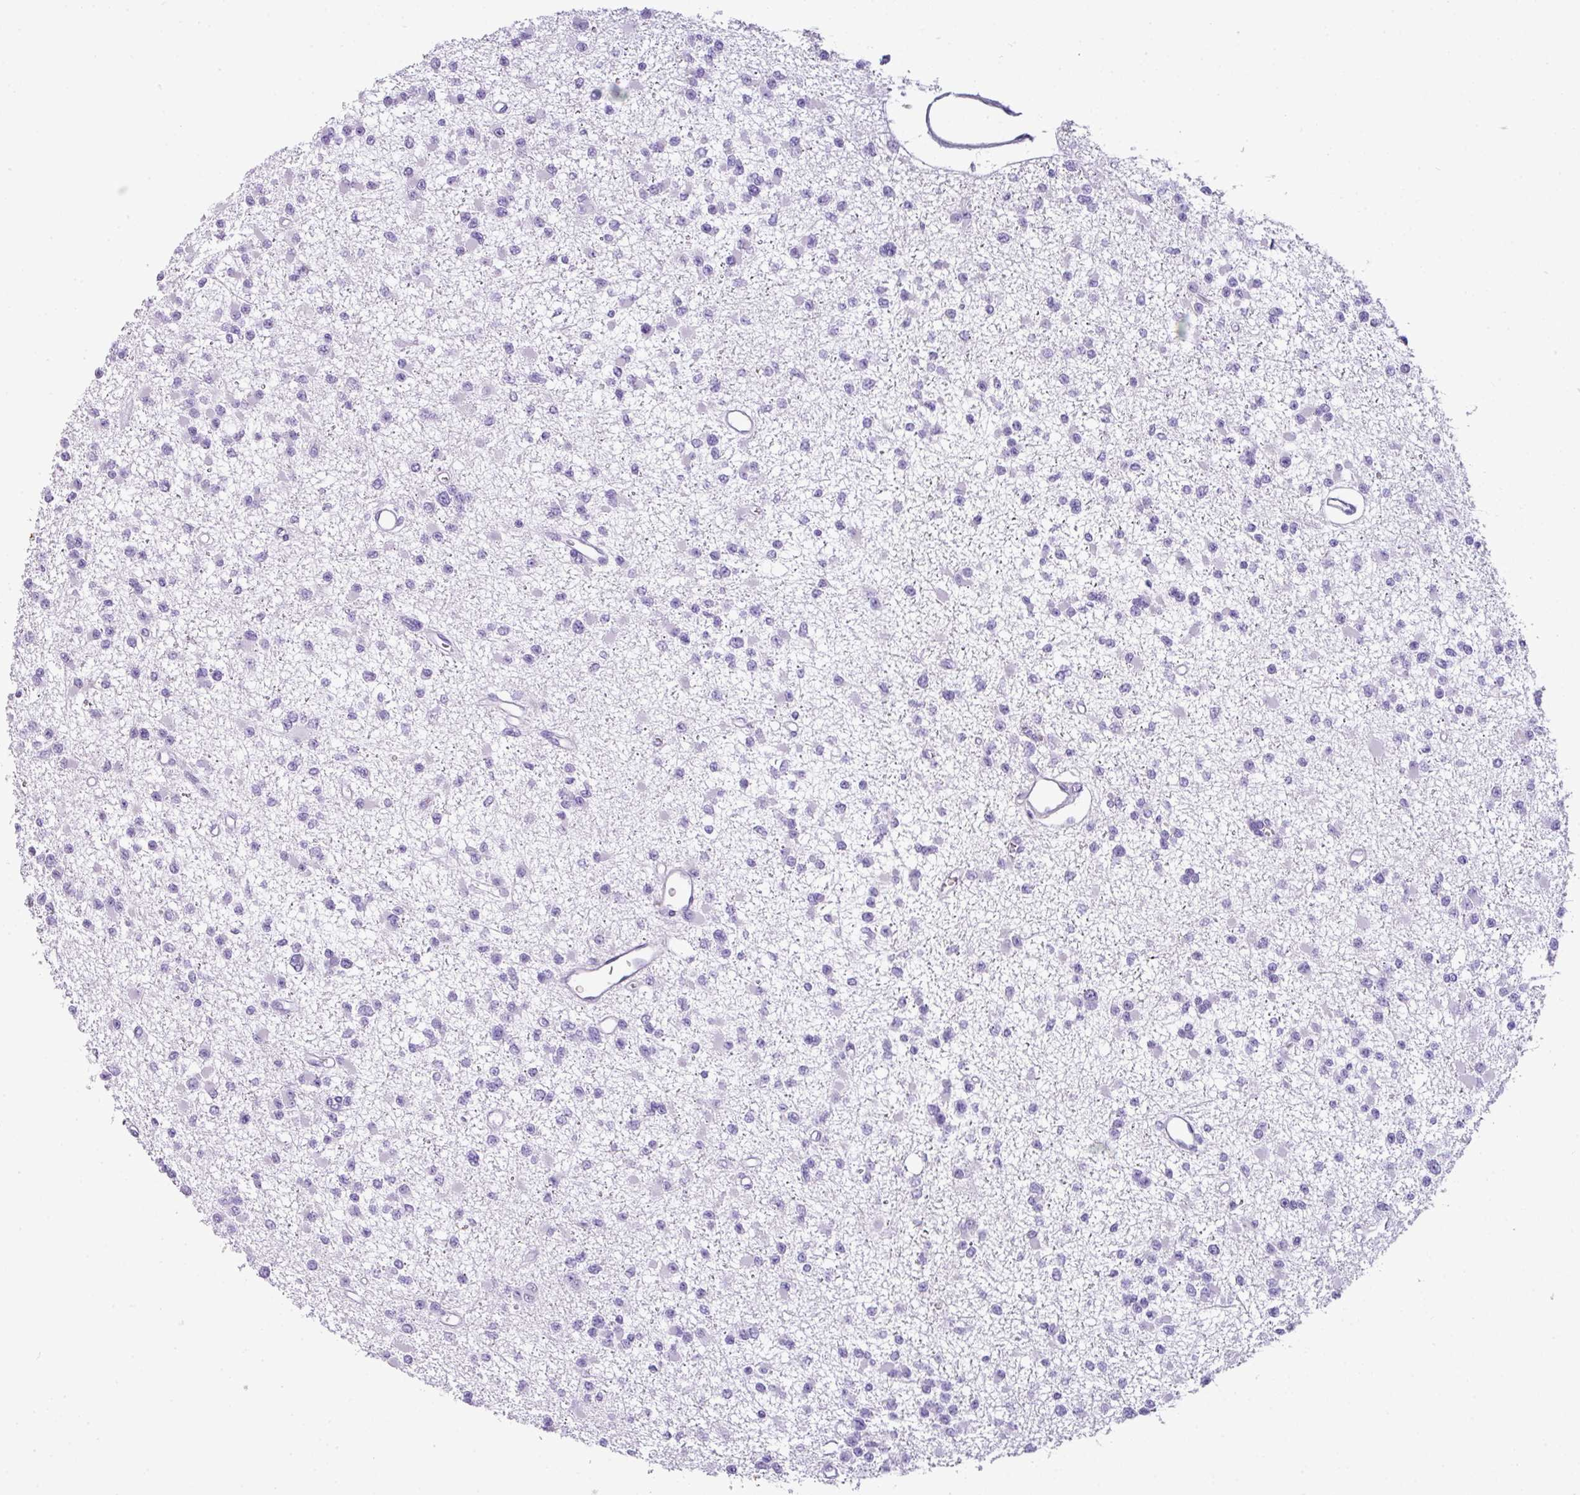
{"staining": {"intensity": "negative", "quantity": "none", "location": "none"}, "tissue": "glioma", "cell_type": "Tumor cells", "image_type": "cancer", "snomed": [{"axis": "morphology", "description": "Glioma, malignant, Low grade"}, {"axis": "topography", "description": "Brain"}], "caption": "The IHC histopathology image has no significant staining in tumor cells of malignant glioma (low-grade) tissue.", "gene": "TNP1", "patient": {"sex": "female", "age": 22}}